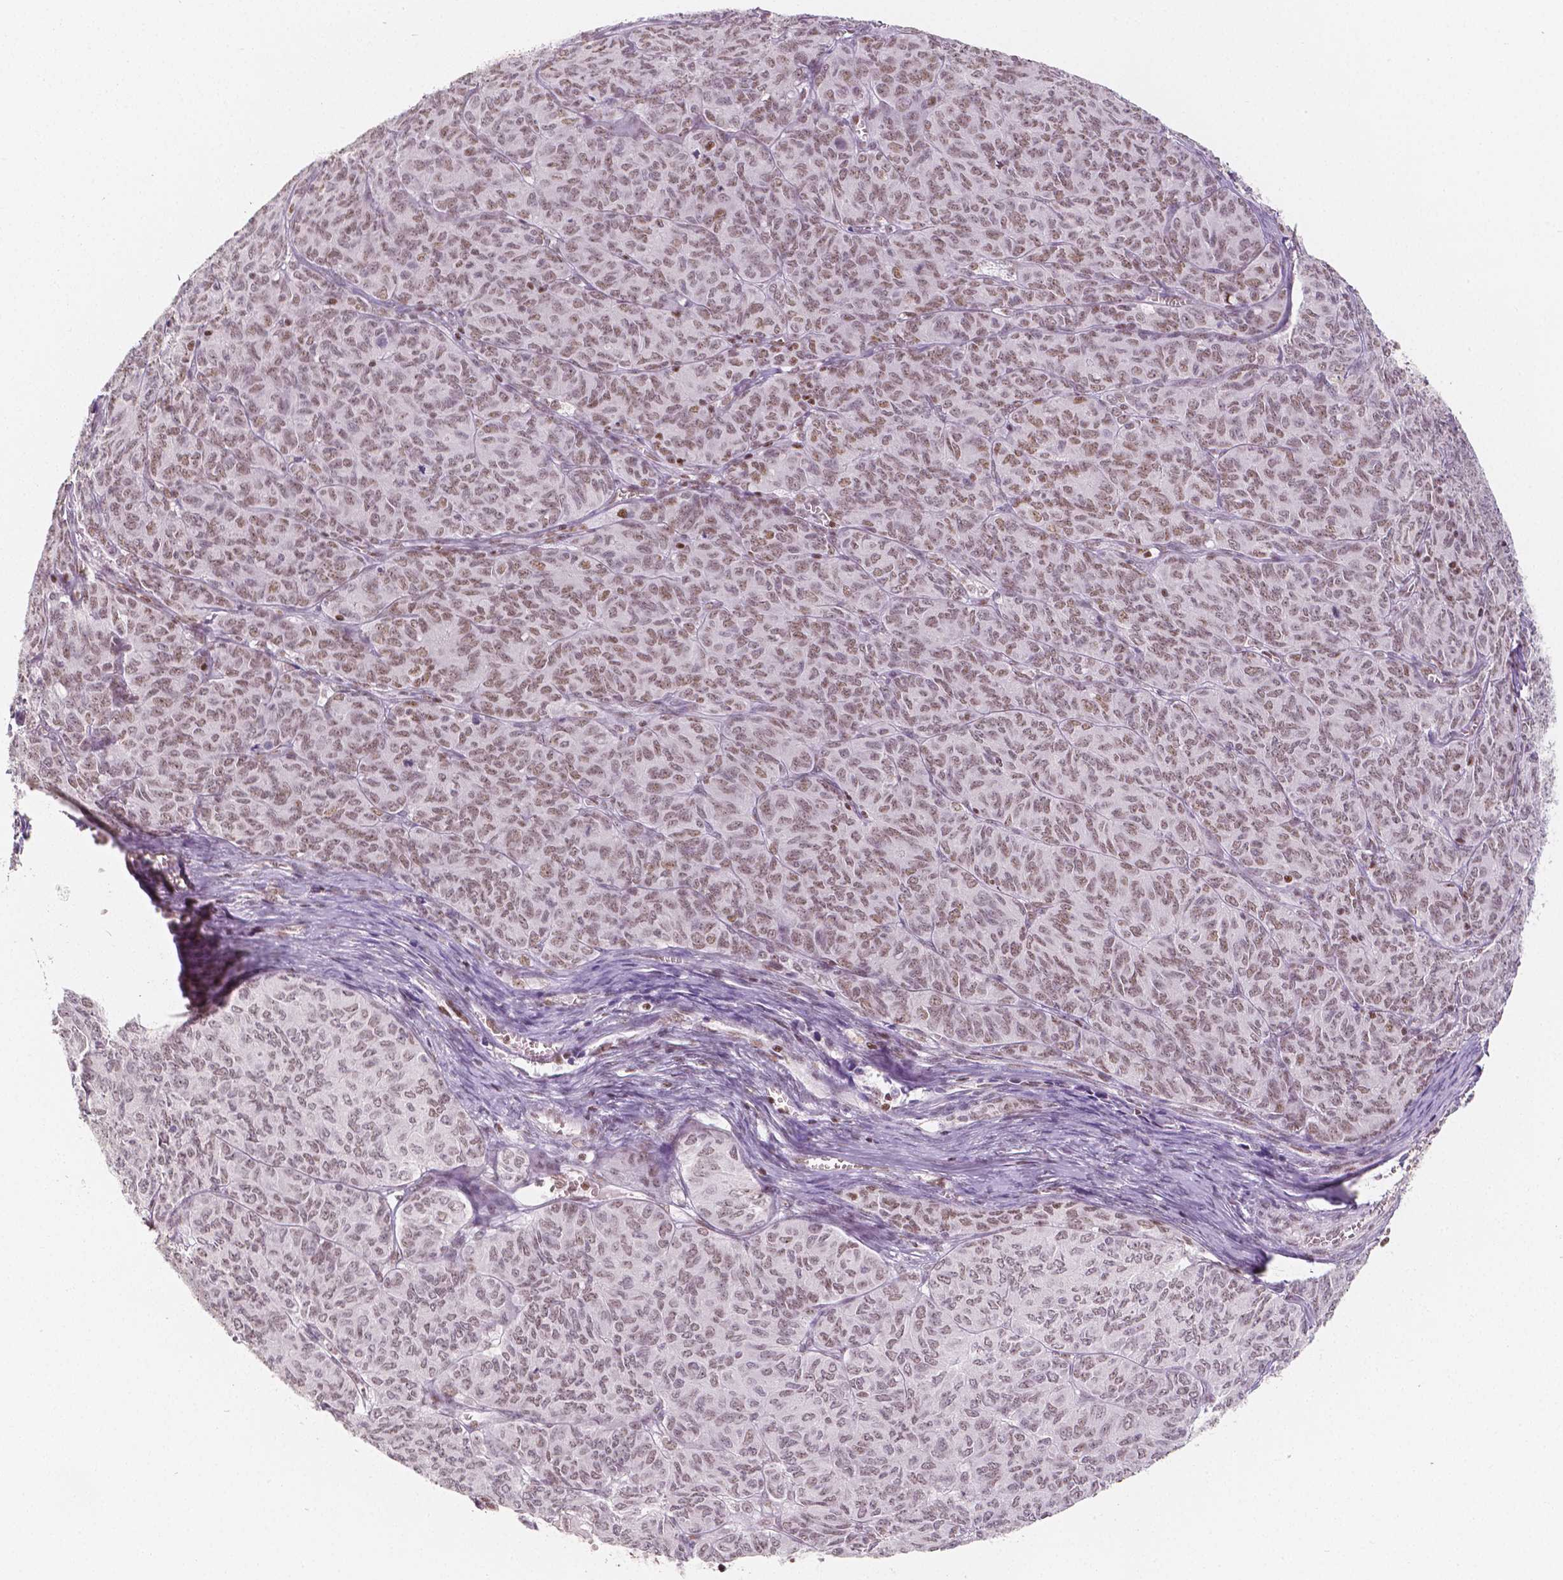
{"staining": {"intensity": "weak", "quantity": ">75%", "location": "nuclear"}, "tissue": "ovarian cancer", "cell_type": "Tumor cells", "image_type": "cancer", "snomed": [{"axis": "morphology", "description": "Carcinoma, endometroid"}, {"axis": "topography", "description": "Ovary"}], "caption": "A micrograph of human endometroid carcinoma (ovarian) stained for a protein exhibits weak nuclear brown staining in tumor cells. The staining was performed using DAB to visualize the protein expression in brown, while the nuclei were stained in blue with hematoxylin (Magnification: 20x).", "gene": "HDAC1", "patient": {"sex": "female", "age": 80}}